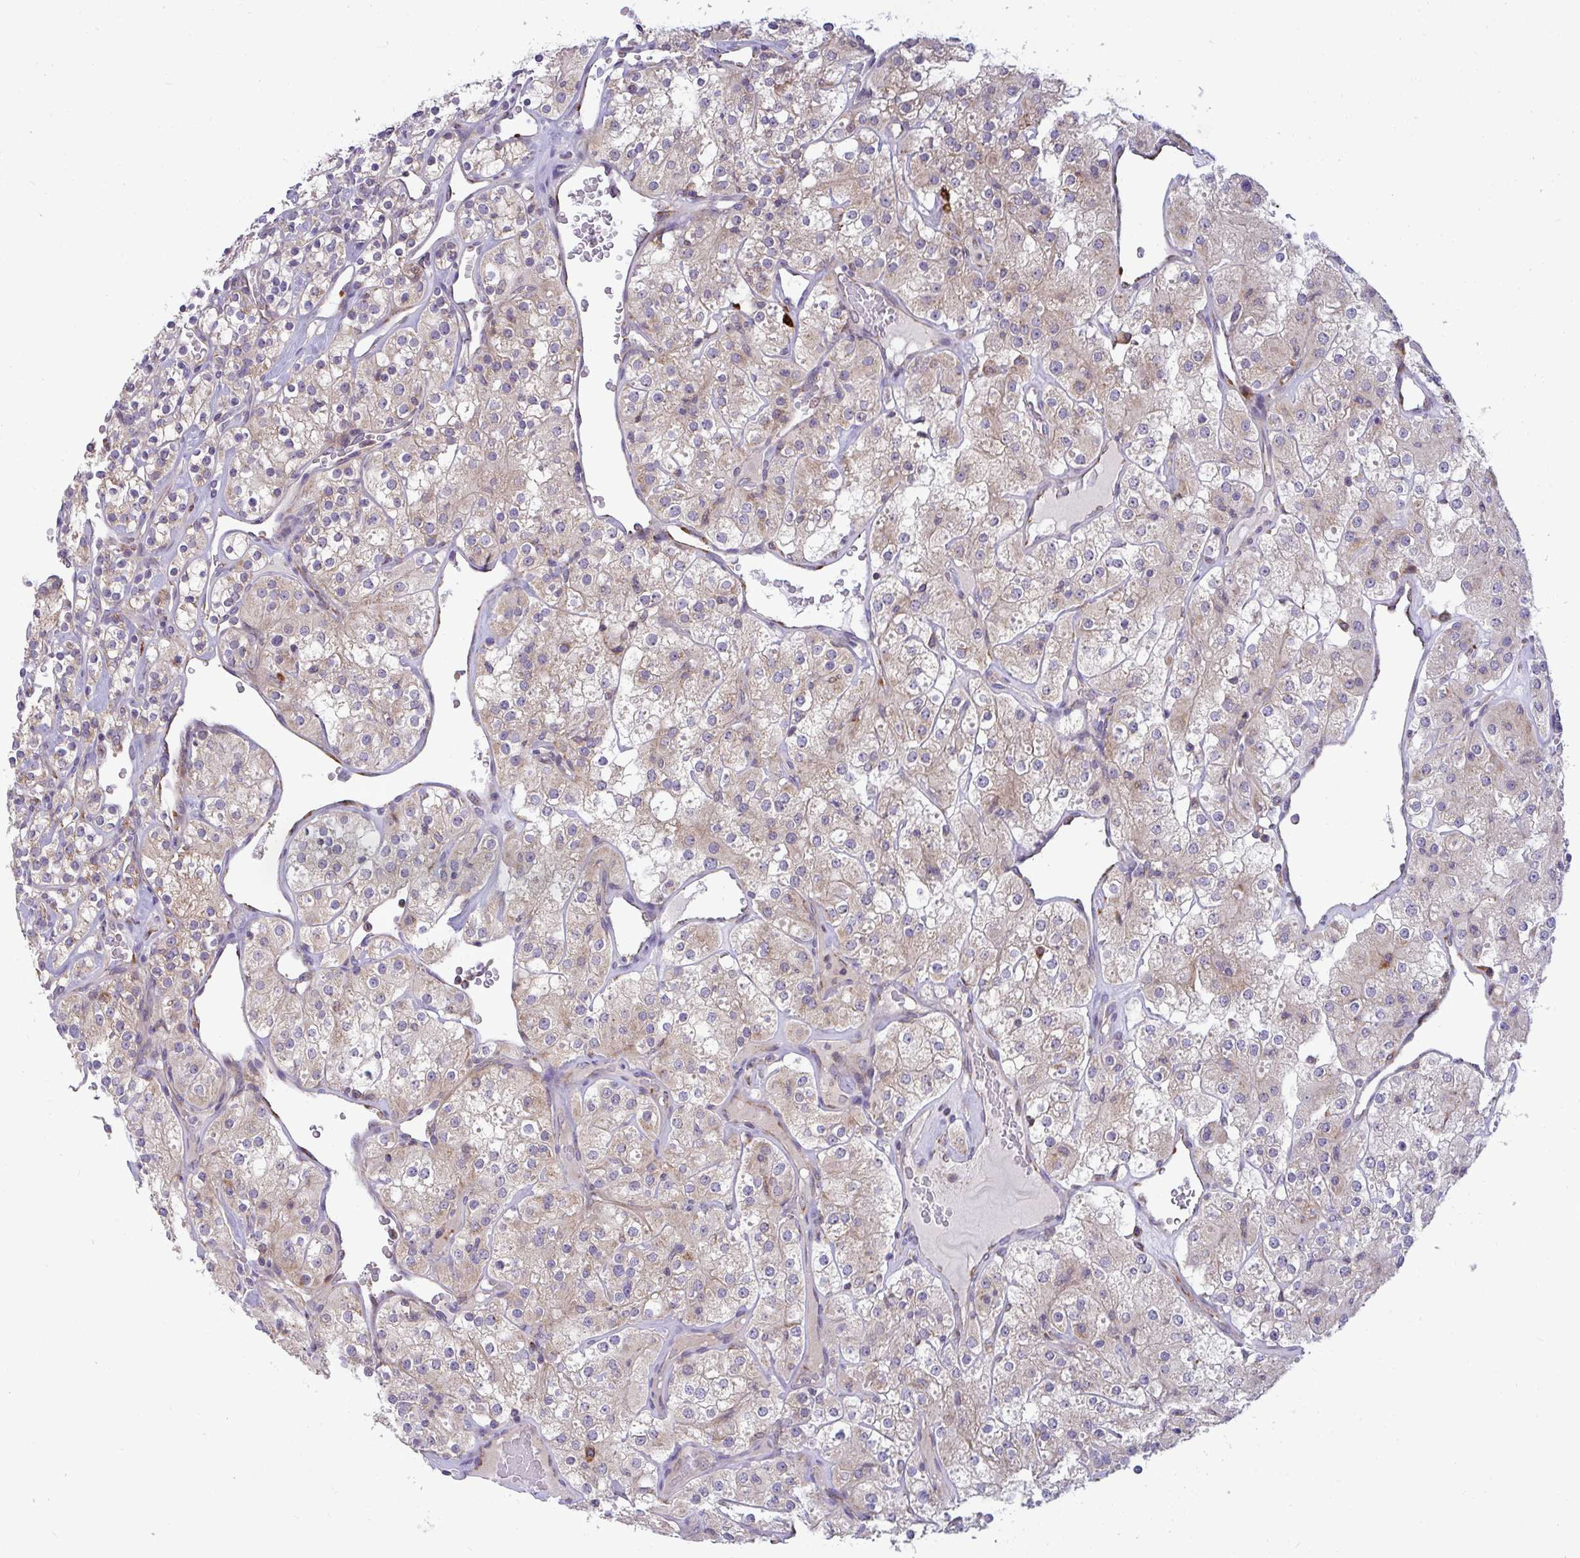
{"staining": {"intensity": "weak", "quantity": ">75%", "location": "cytoplasmic/membranous"}, "tissue": "renal cancer", "cell_type": "Tumor cells", "image_type": "cancer", "snomed": [{"axis": "morphology", "description": "Adenocarcinoma, NOS"}, {"axis": "topography", "description": "Kidney"}], "caption": "Protein expression analysis of human adenocarcinoma (renal) reveals weak cytoplasmic/membranous positivity in approximately >75% of tumor cells.", "gene": "SRRM4", "patient": {"sex": "male", "age": 77}}